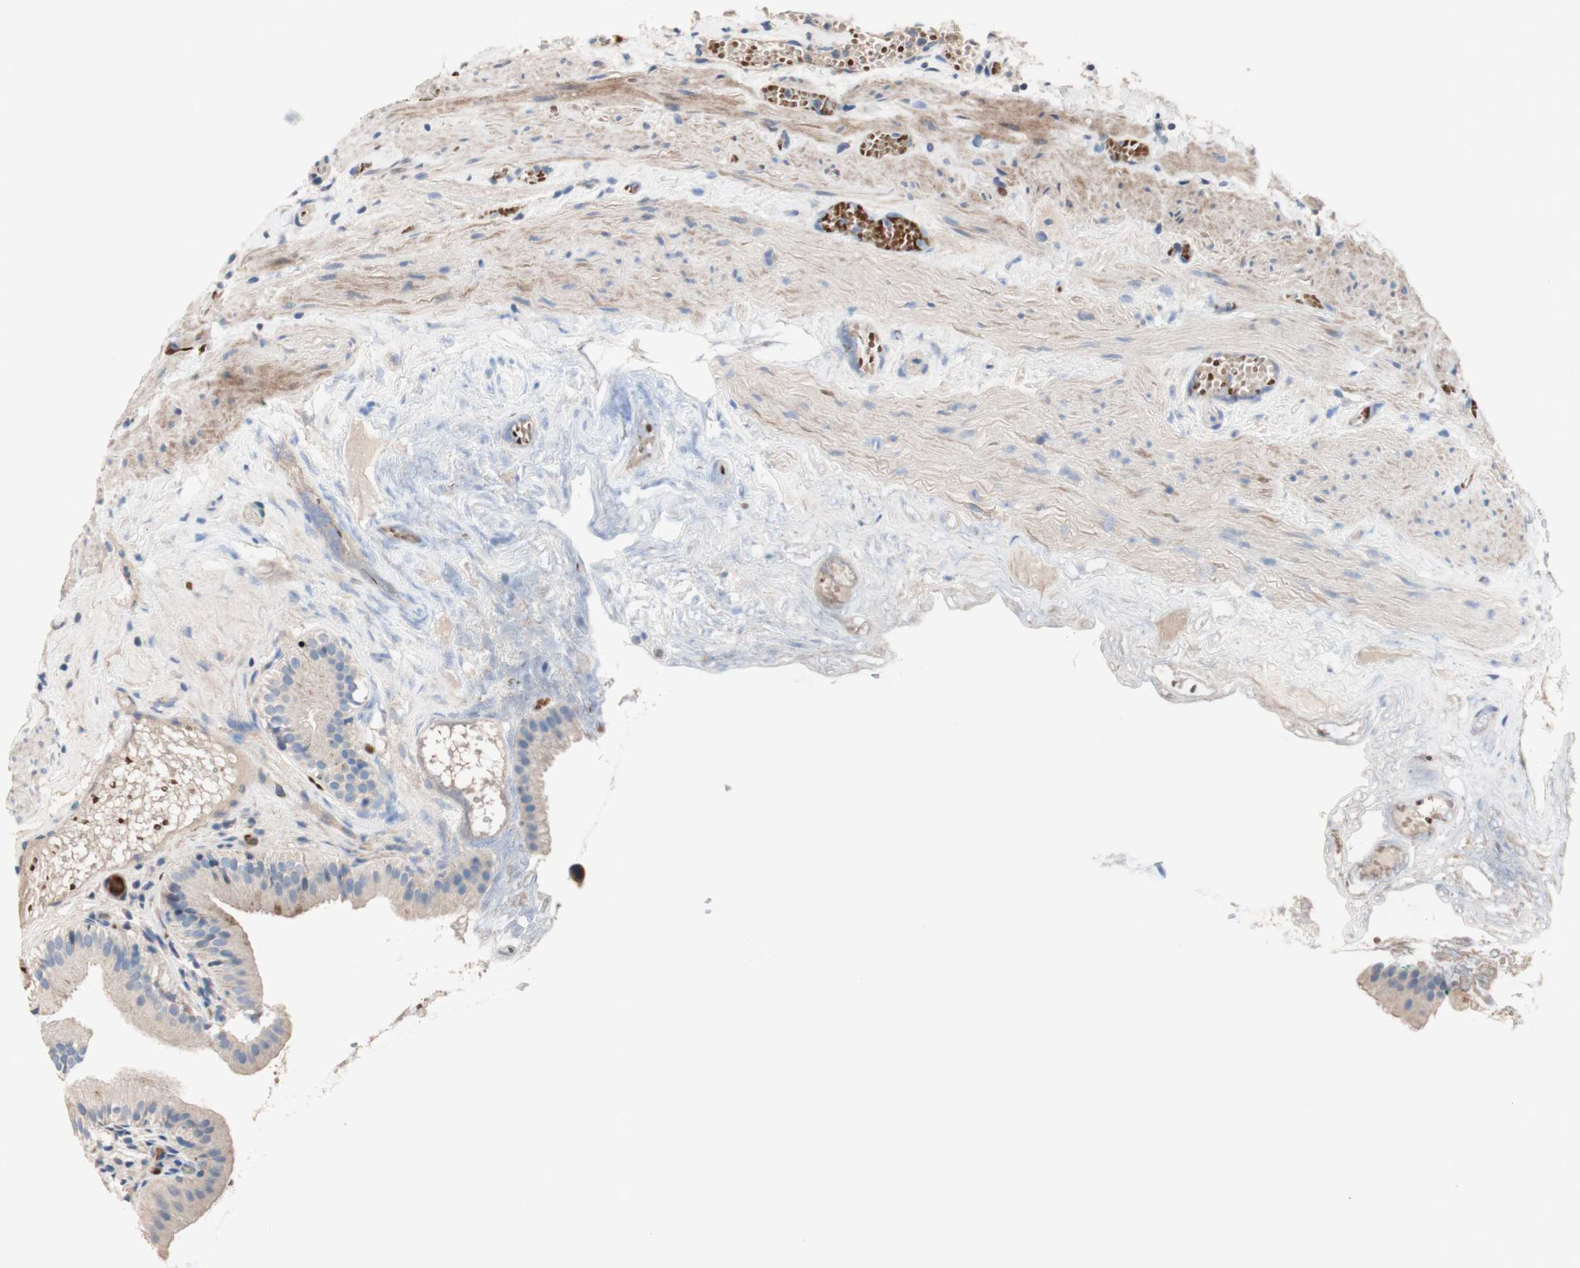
{"staining": {"intensity": "weak", "quantity": "25%-75%", "location": "cytoplasmic/membranous"}, "tissue": "gallbladder", "cell_type": "Glandular cells", "image_type": "normal", "snomed": [{"axis": "morphology", "description": "Normal tissue, NOS"}, {"axis": "topography", "description": "Gallbladder"}], "caption": "Protein expression analysis of benign human gallbladder reveals weak cytoplasmic/membranous positivity in approximately 25%-75% of glandular cells.", "gene": "CDON", "patient": {"sex": "female", "age": 26}}